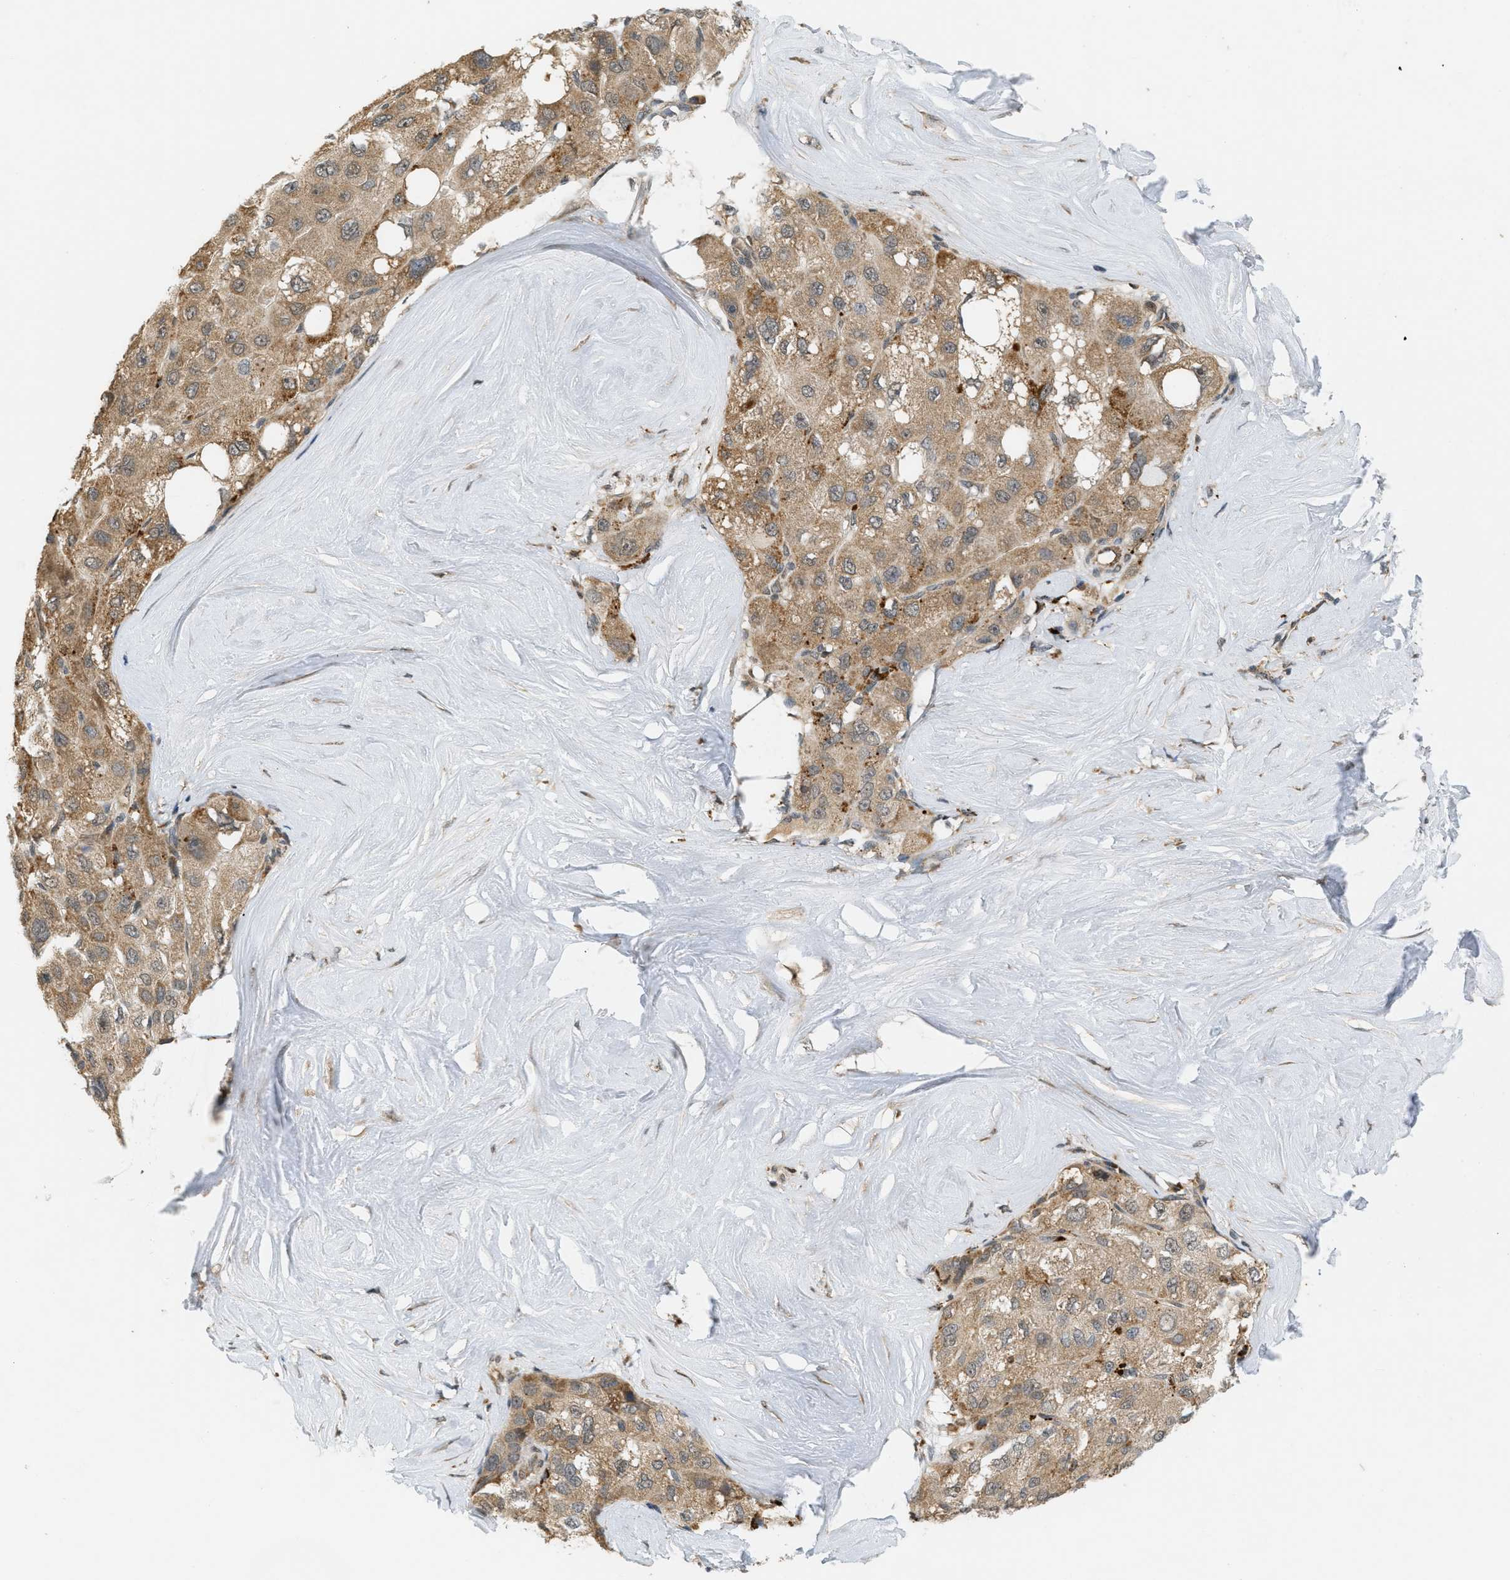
{"staining": {"intensity": "moderate", "quantity": ">75%", "location": "cytoplasmic/membranous"}, "tissue": "liver cancer", "cell_type": "Tumor cells", "image_type": "cancer", "snomed": [{"axis": "morphology", "description": "Carcinoma, Hepatocellular, NOS"}, {"axis": "topography", "description": "Liver"}], "caption": "IHC of human liver cancer (hepatocellular carcinoma) displays medium levels of moderate cytoplasmic/membranous positivity in about >75% of tumor cells. Immunohistochemistry (ihc) stains the protein of interest in brown and the nuclei are stained blue.", "gene": "PRKD1", "patient": {"sex": "male", "age": 80}}